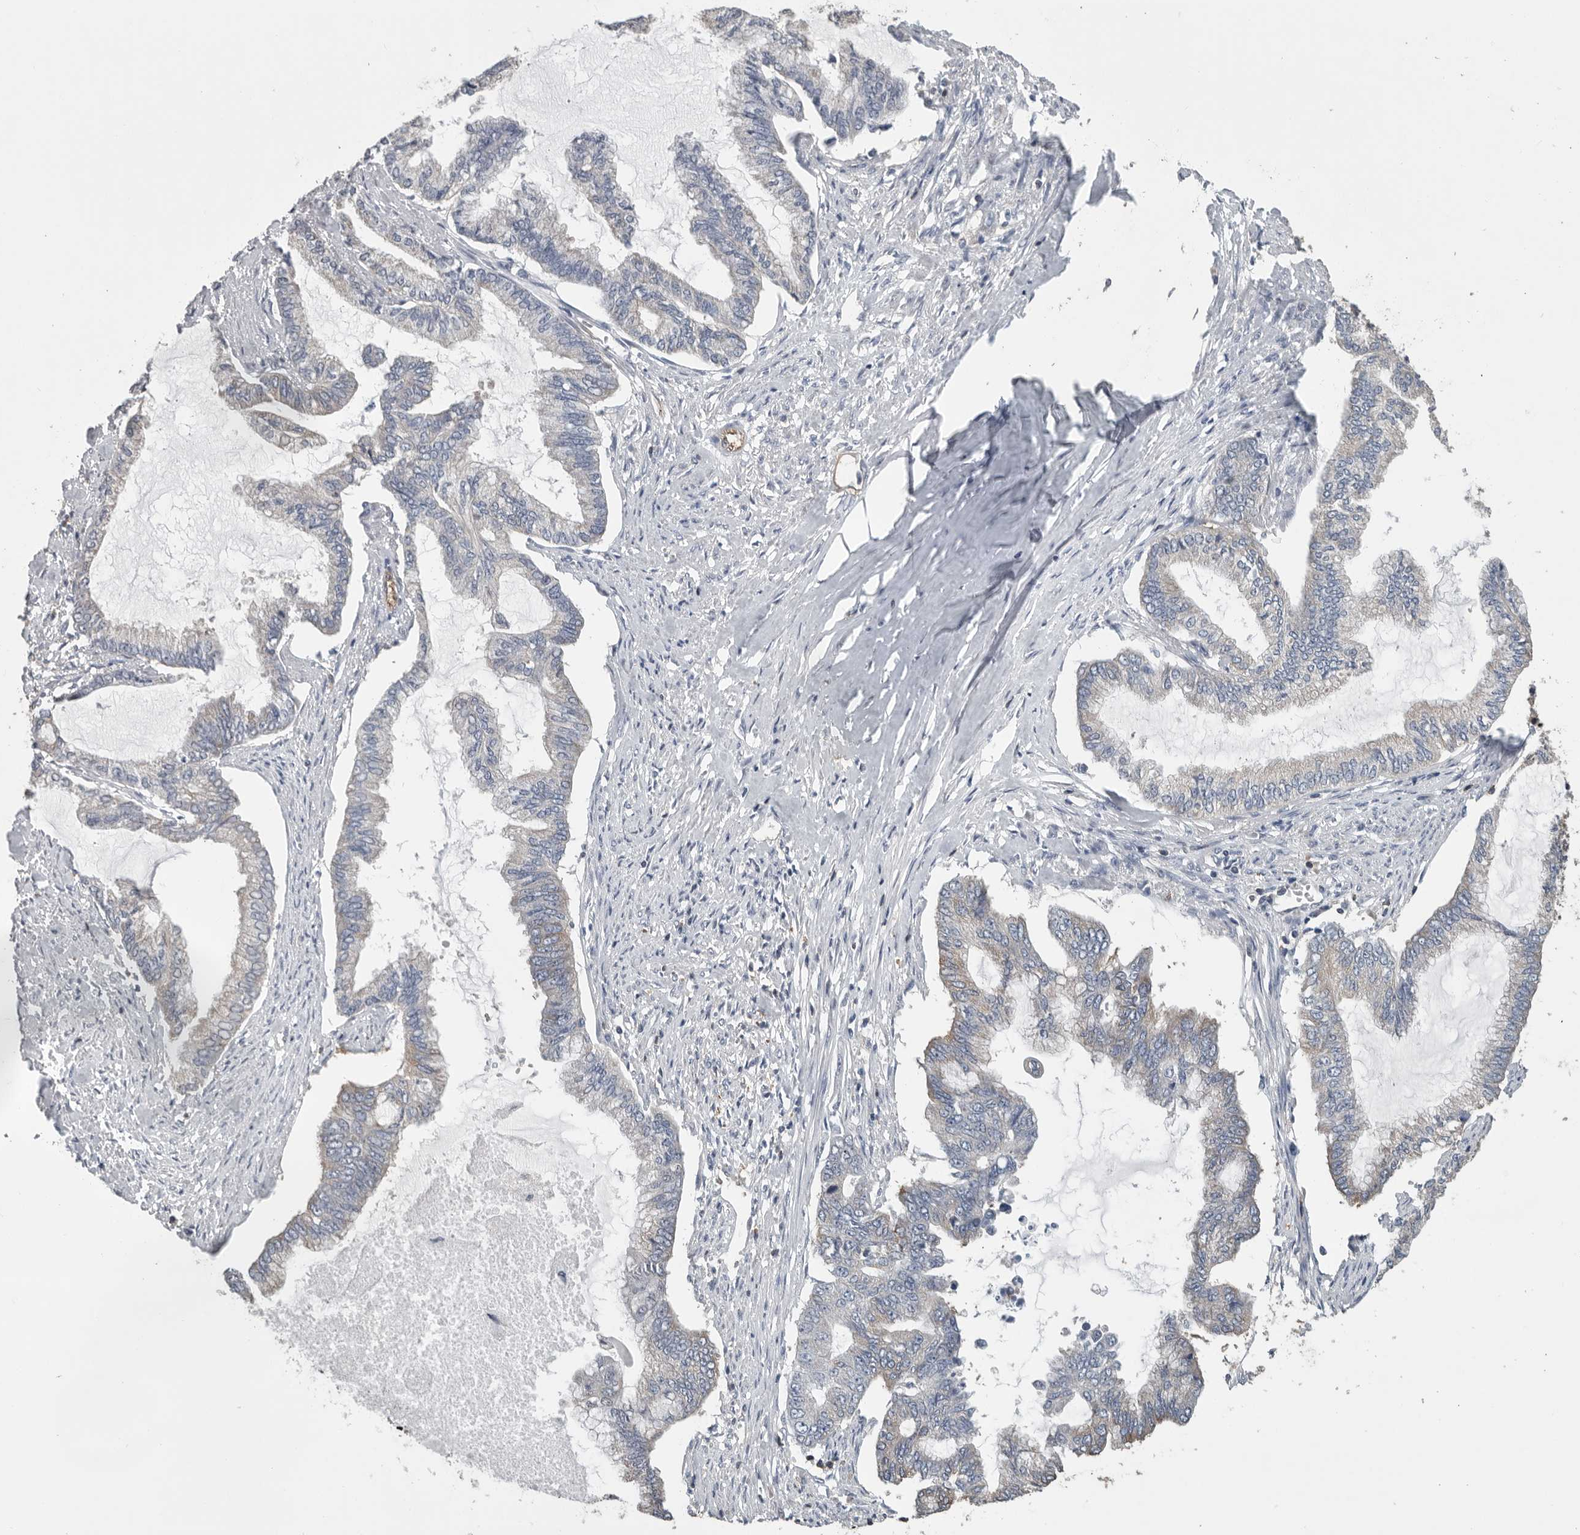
{"staining": {"intensity": "negative", "quantity": "none", "location": "none"}, "tissue": "endometrial cancer", "cell_type": "Tumor cells", "image_type": "cancer", "snomed": [{"axis": "morphology", "description": "Adenocarcinoma, NOS"}, {"axis": "topography", "description": "Endometrium"}], "caption": "Tumor cells are negative for protein expression in human endometrial adenocarcinoma.", "gene": "PDCD4", "patient": {"sex": "female", "age": 86}}